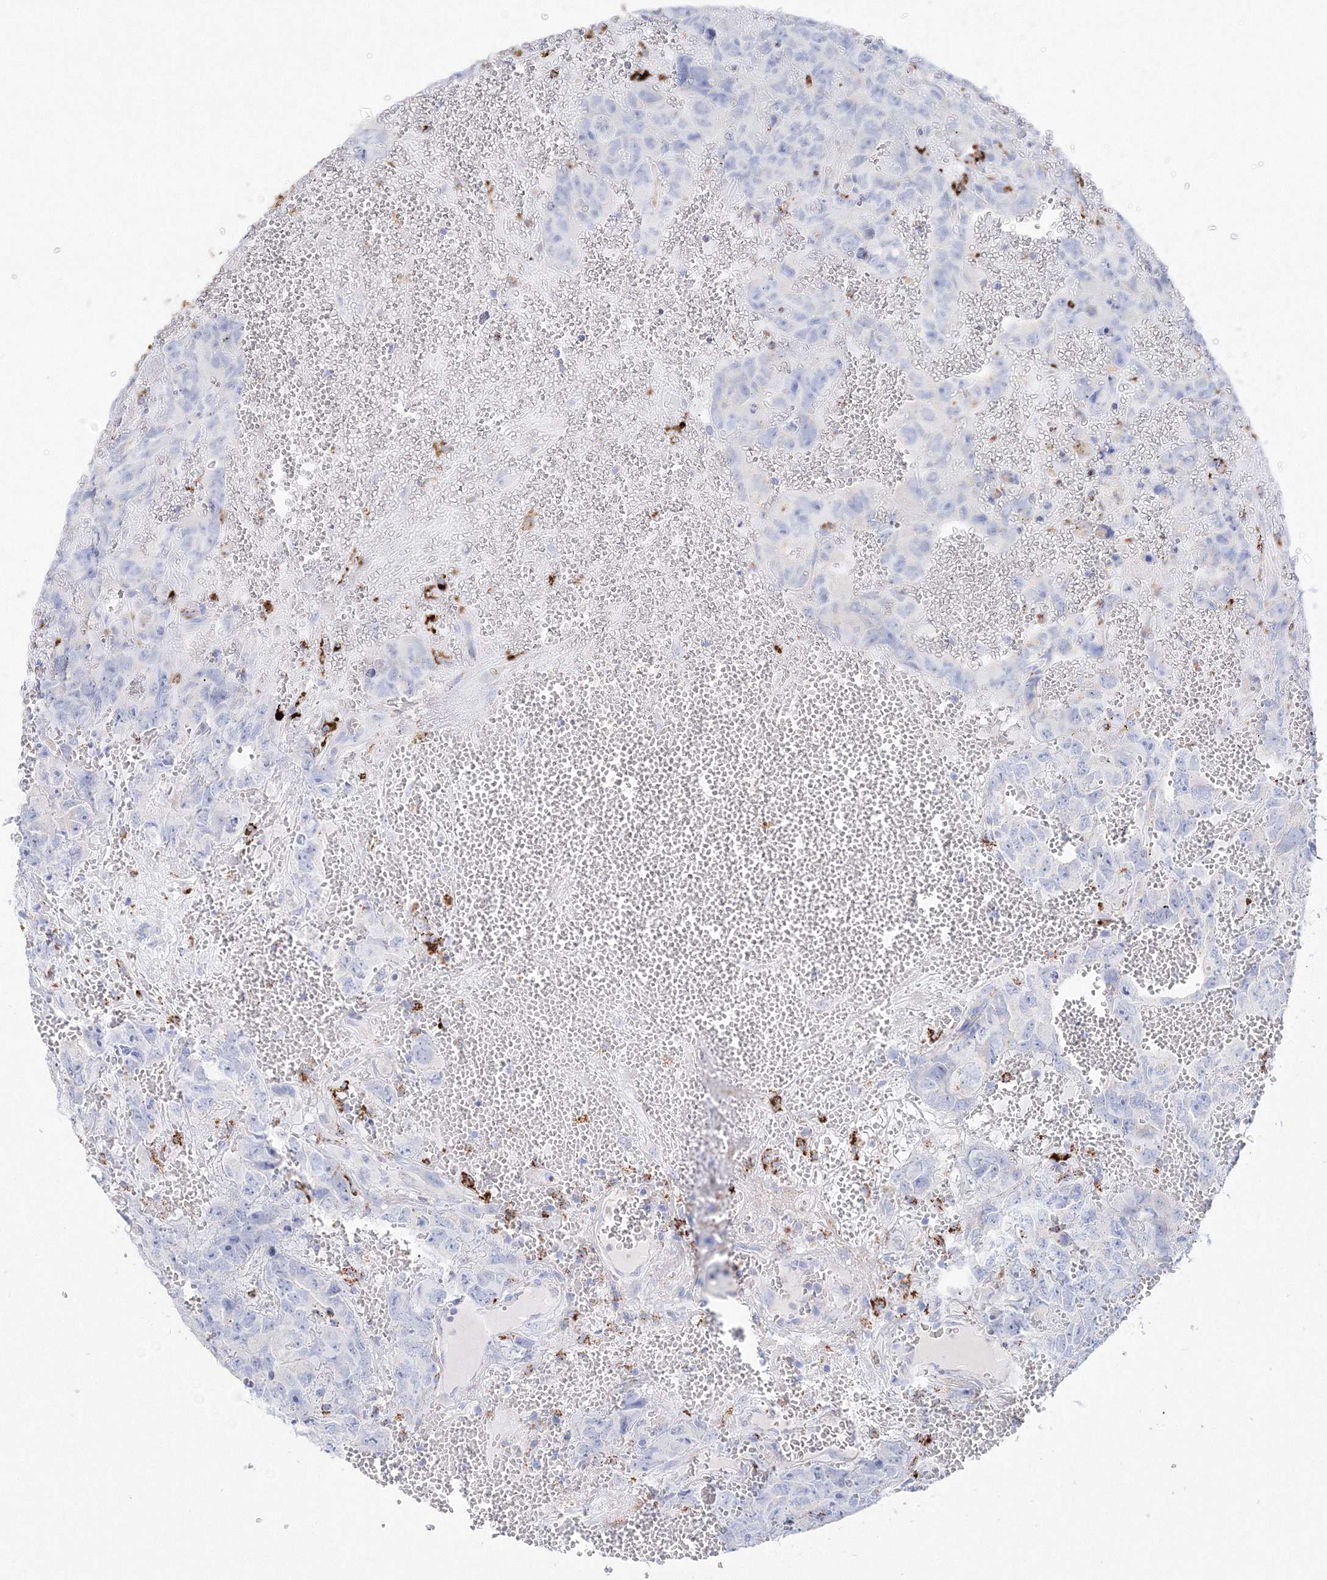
{"staining": {"intensity": "negative", "quantity": "none", "location": "none"}, "tissue": "testis cancer", "cell_type": "Tumor cells", "image_type": "cancer", "snomed": [{"axis": "morphology", "description": "Carcinoma, Embryonal, NOS"}, {"axis": "topography", "description": "Testis"}], "caption": "A photomicrograph of human testis embryonal carcinoma is negative for staining in tumor cells.", "gene": "MERTK", "patient": {"sex": "male", "age": 45}}